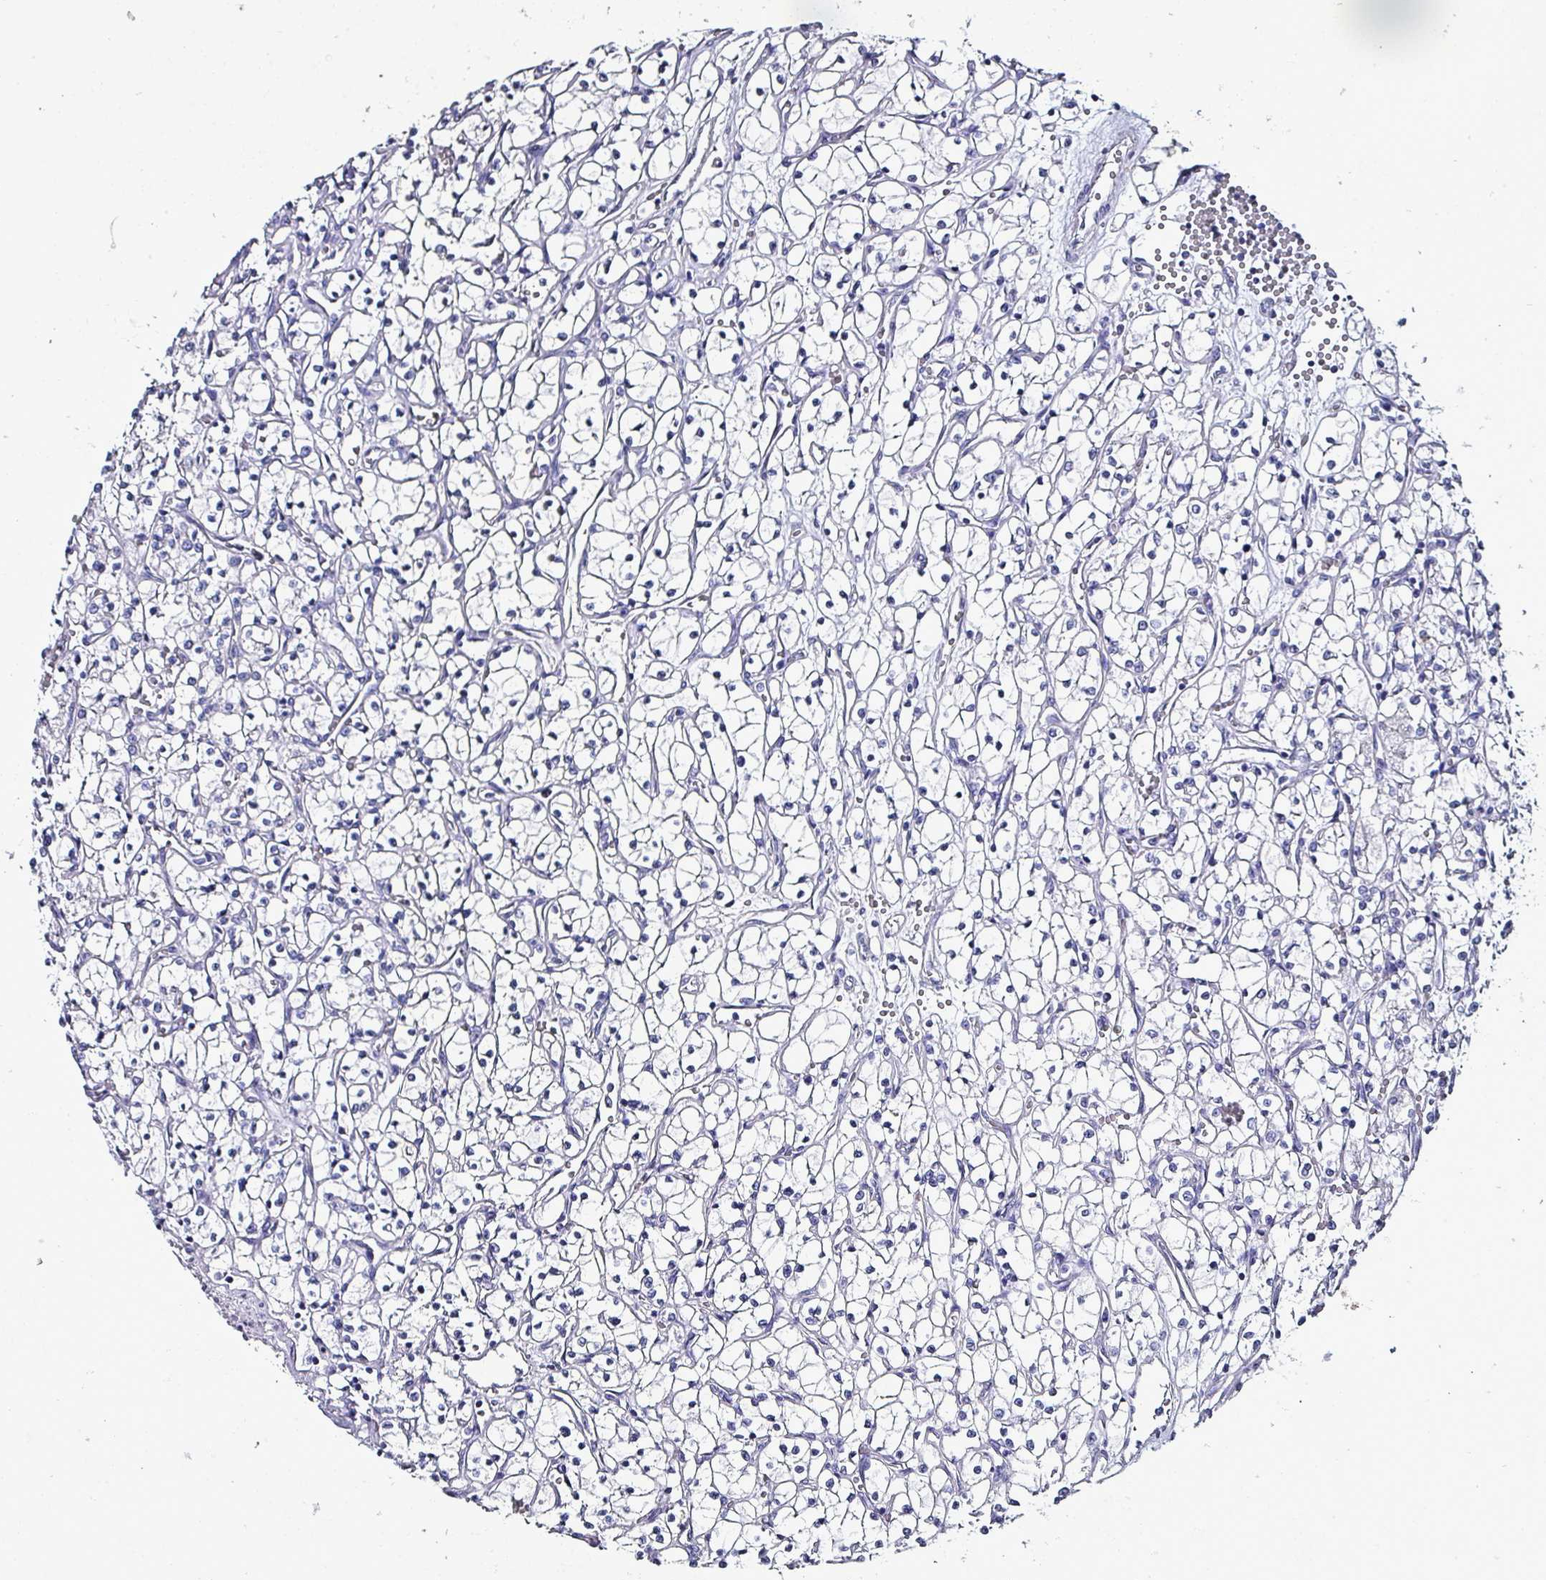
{"staining": {"intensity": "negative", "quantity": "none", "location": "none"}, "tissue": "renal cancer", "cell_type": "Tumor cells", "image_type": "cancer", "snomed": [{"axis": "morphology", "description": "Adenocarcinoma, NOS"}, {"axis": "topography", "description": "Kidney"}], "caption": "Adenocarcinoma (renal) was stained to show a protein in brown. There is no significant staining in tumor cells. The staining is performed using DAB brown chromogen with nuclei counter-stained in using hematoxylin.", "gene": "KRT6C", "patient": {"sex": "female", "age": 69}}